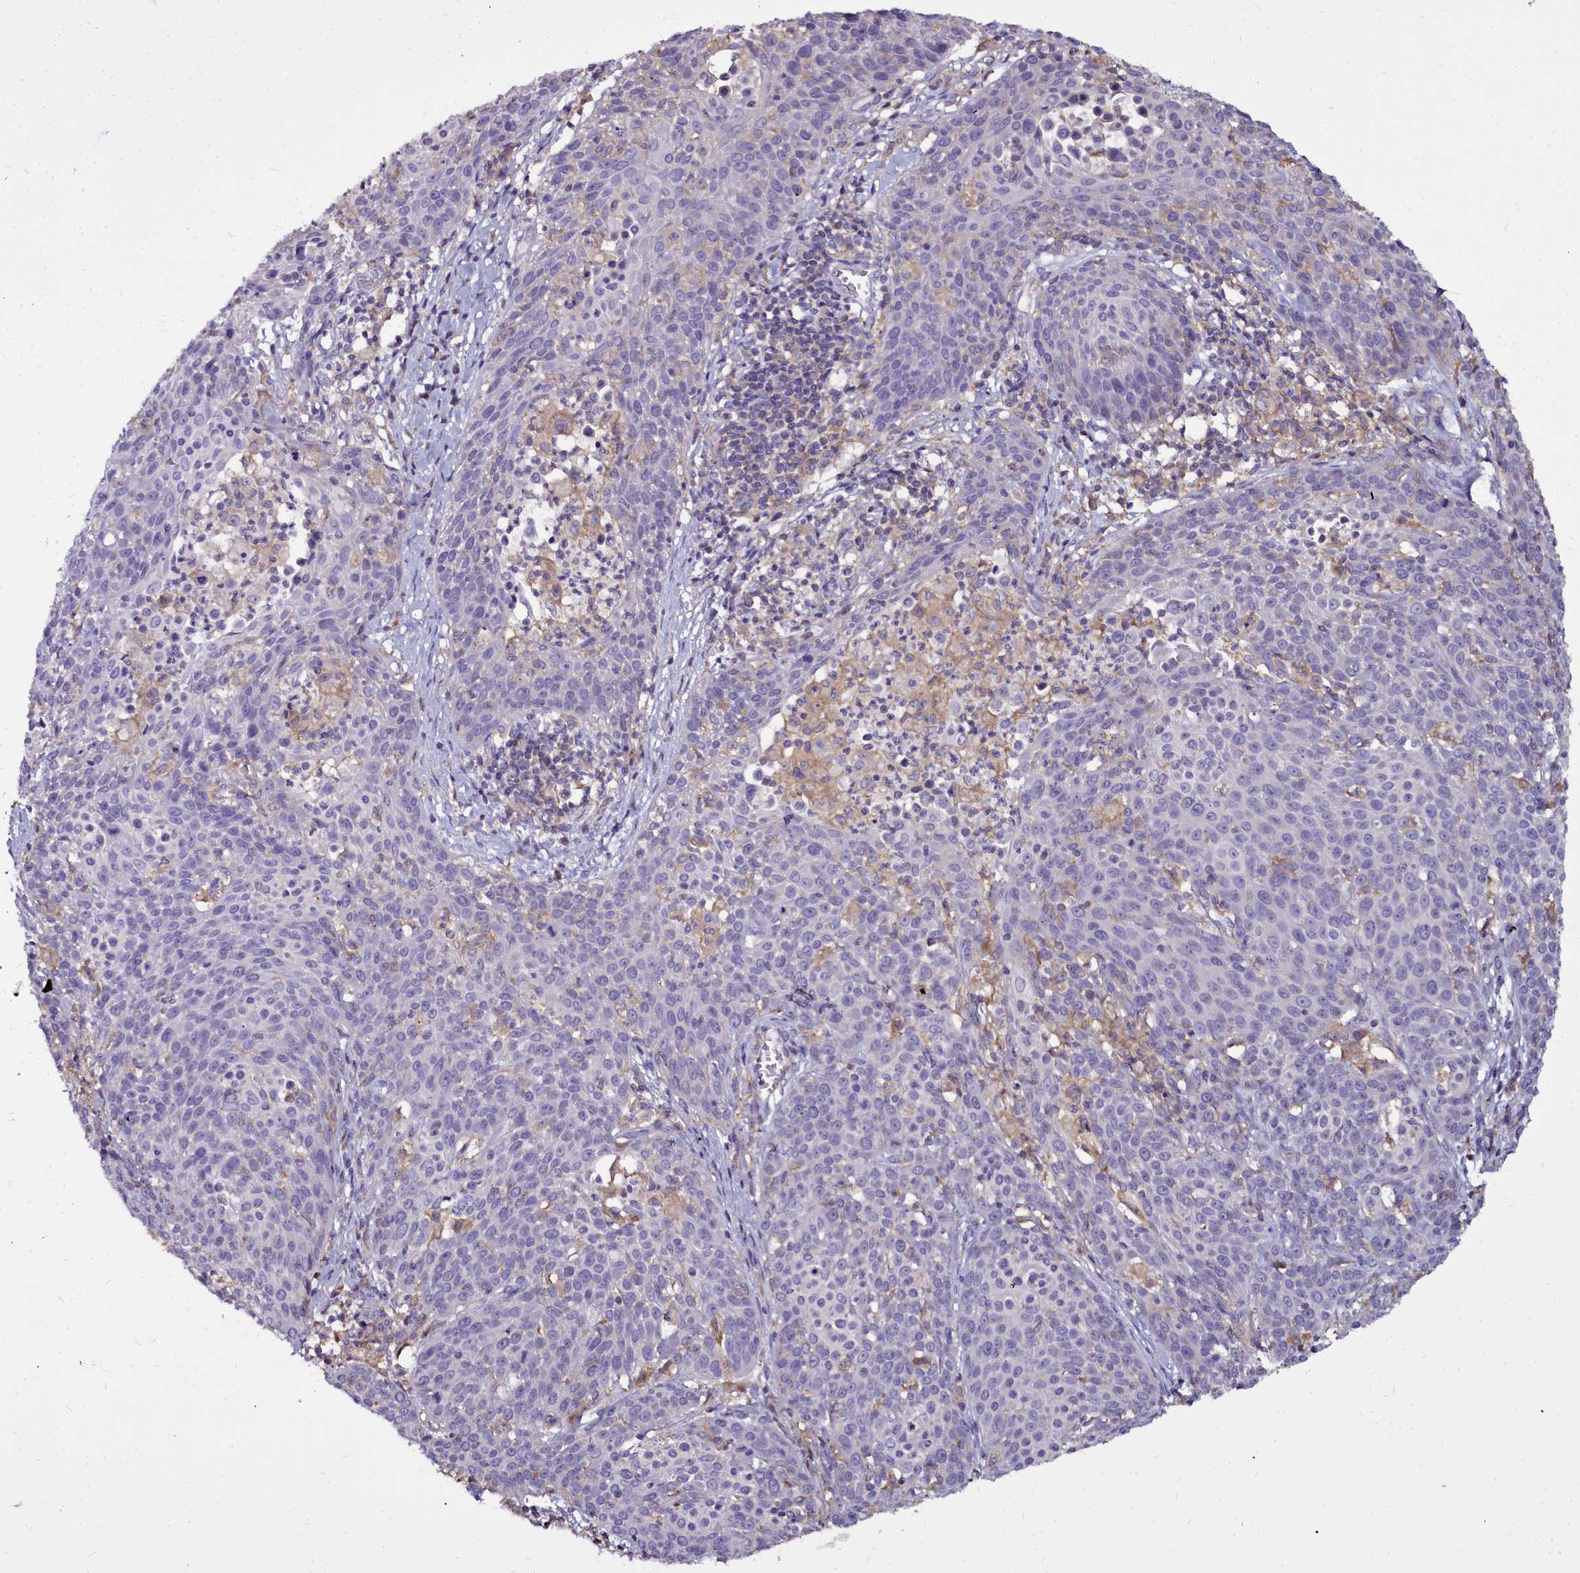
{"staining": {"intensity": "negative", "quantity": "none", "location": "none"}, "tissue": "cervical cancer", "cell_type": "Tumor cells", "image_type": "cancer", "snomed": [{"axis": "morphology", "description": "Squamous cell carcinoma, NOS"}, {"axis": "topography", "description": "Cervix"}], "caption": "Immunohistochemistry image of squamous cell carcinoma (cervical) stained for a protein (brown), which demonstrates no positivity in tumor cells. (DAB (3,3'-diaminobenzidine) IHC with hematoxylin counter stain).", "gene": "NCKAP1L", "patient": {"sex": "female", "age": 38}}